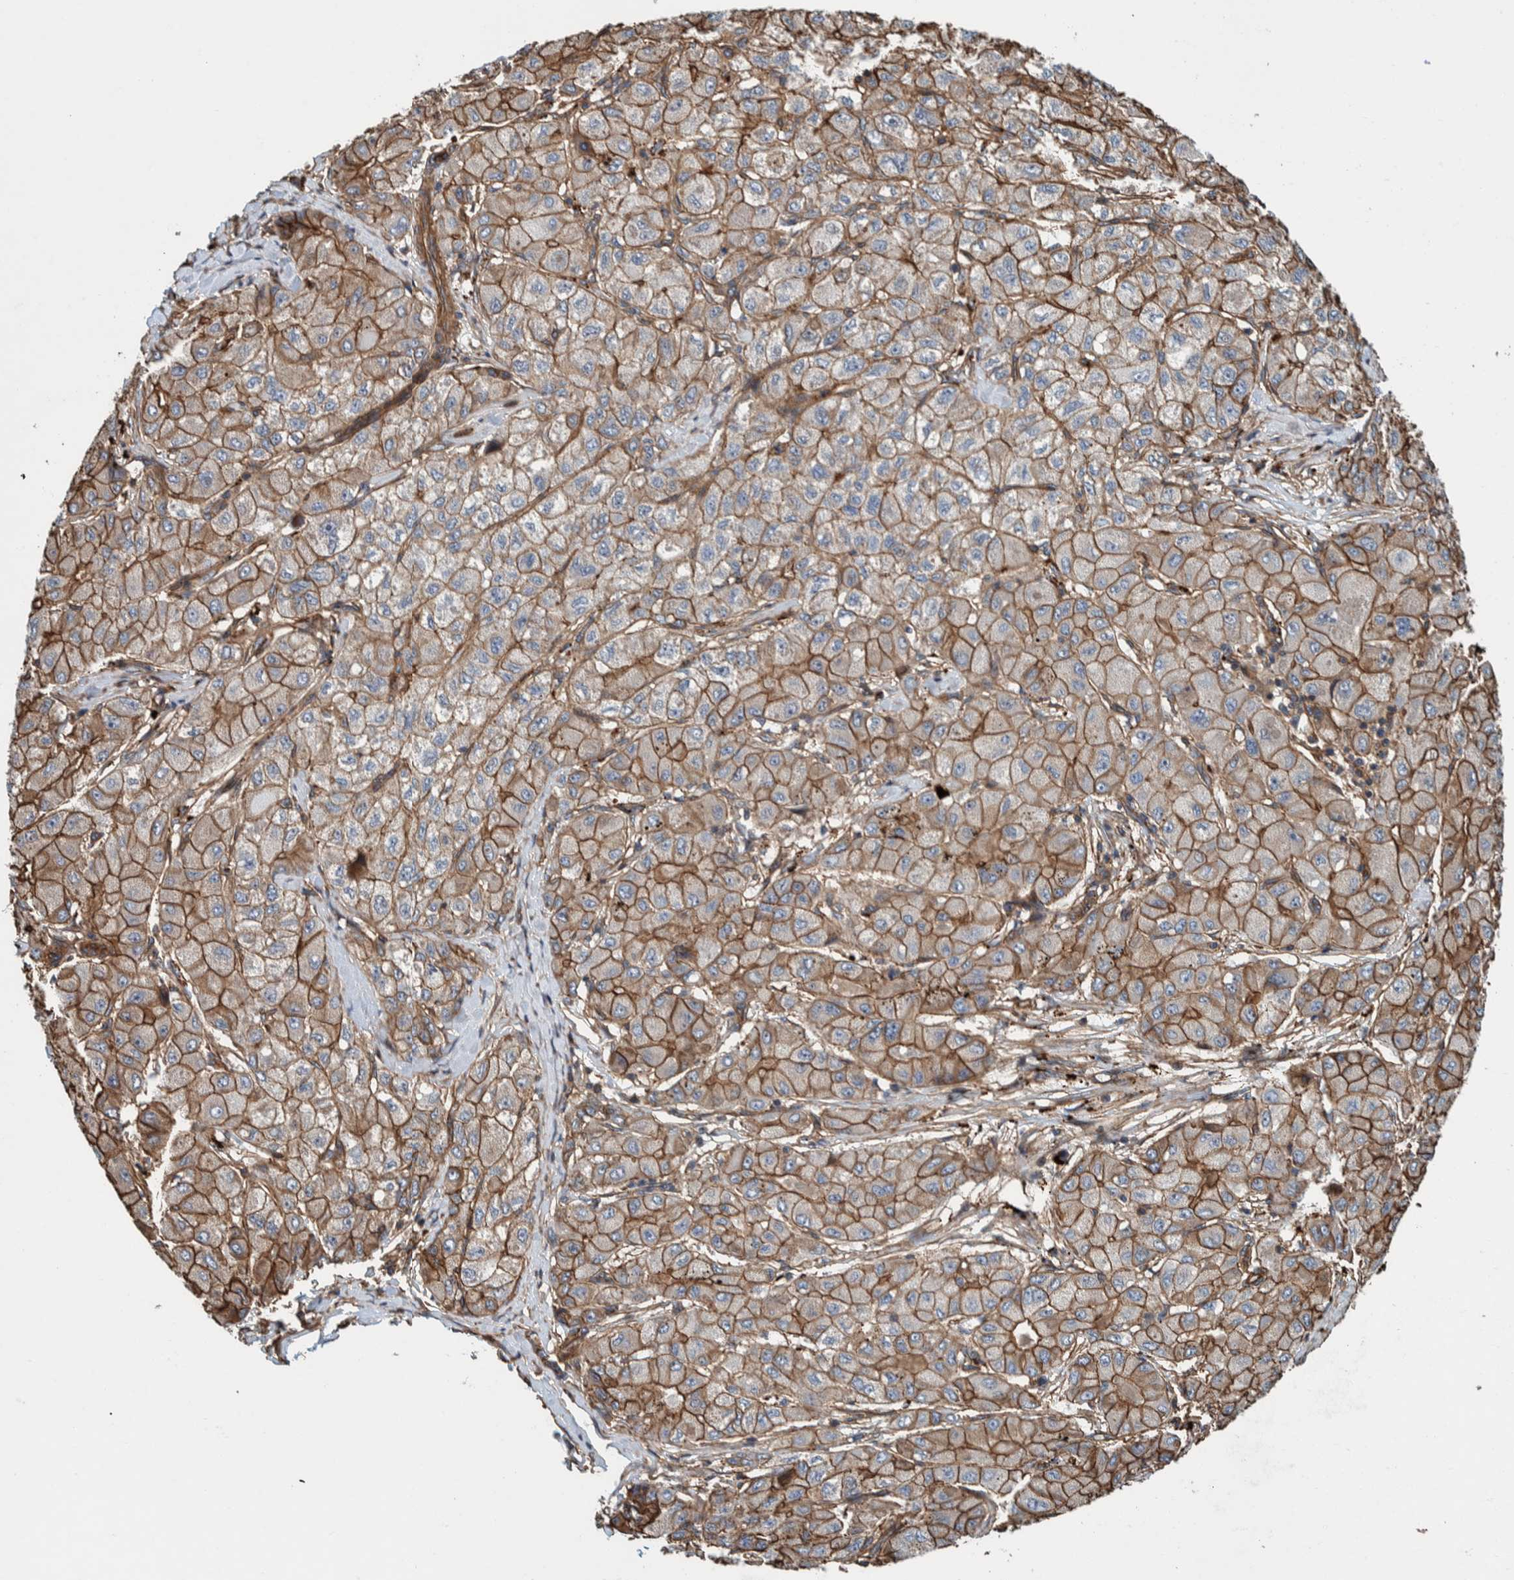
{"staining": {"intensity": "moderate", "quantity": ">75%", "location": "cytoplasmic/membranous"}, "tissue": "liver cancer", "cell_type": "Tumor cells", "image_type": "cancer", "snomed": [{"axis": "morphology", "description": "Carcinoma, Hepatocellular, NOS"}, {"axis": "topography", "description": "Liver"}], "caption": "Liver hepatocellular carcinoma was stained to show a protein in brown. There is medium levels of moderate cytoplasmic/membranous positivity in about >75% of tumor cells.", "gene": "PKD1L1", "patient": {"sex": "male", "age": 80}}